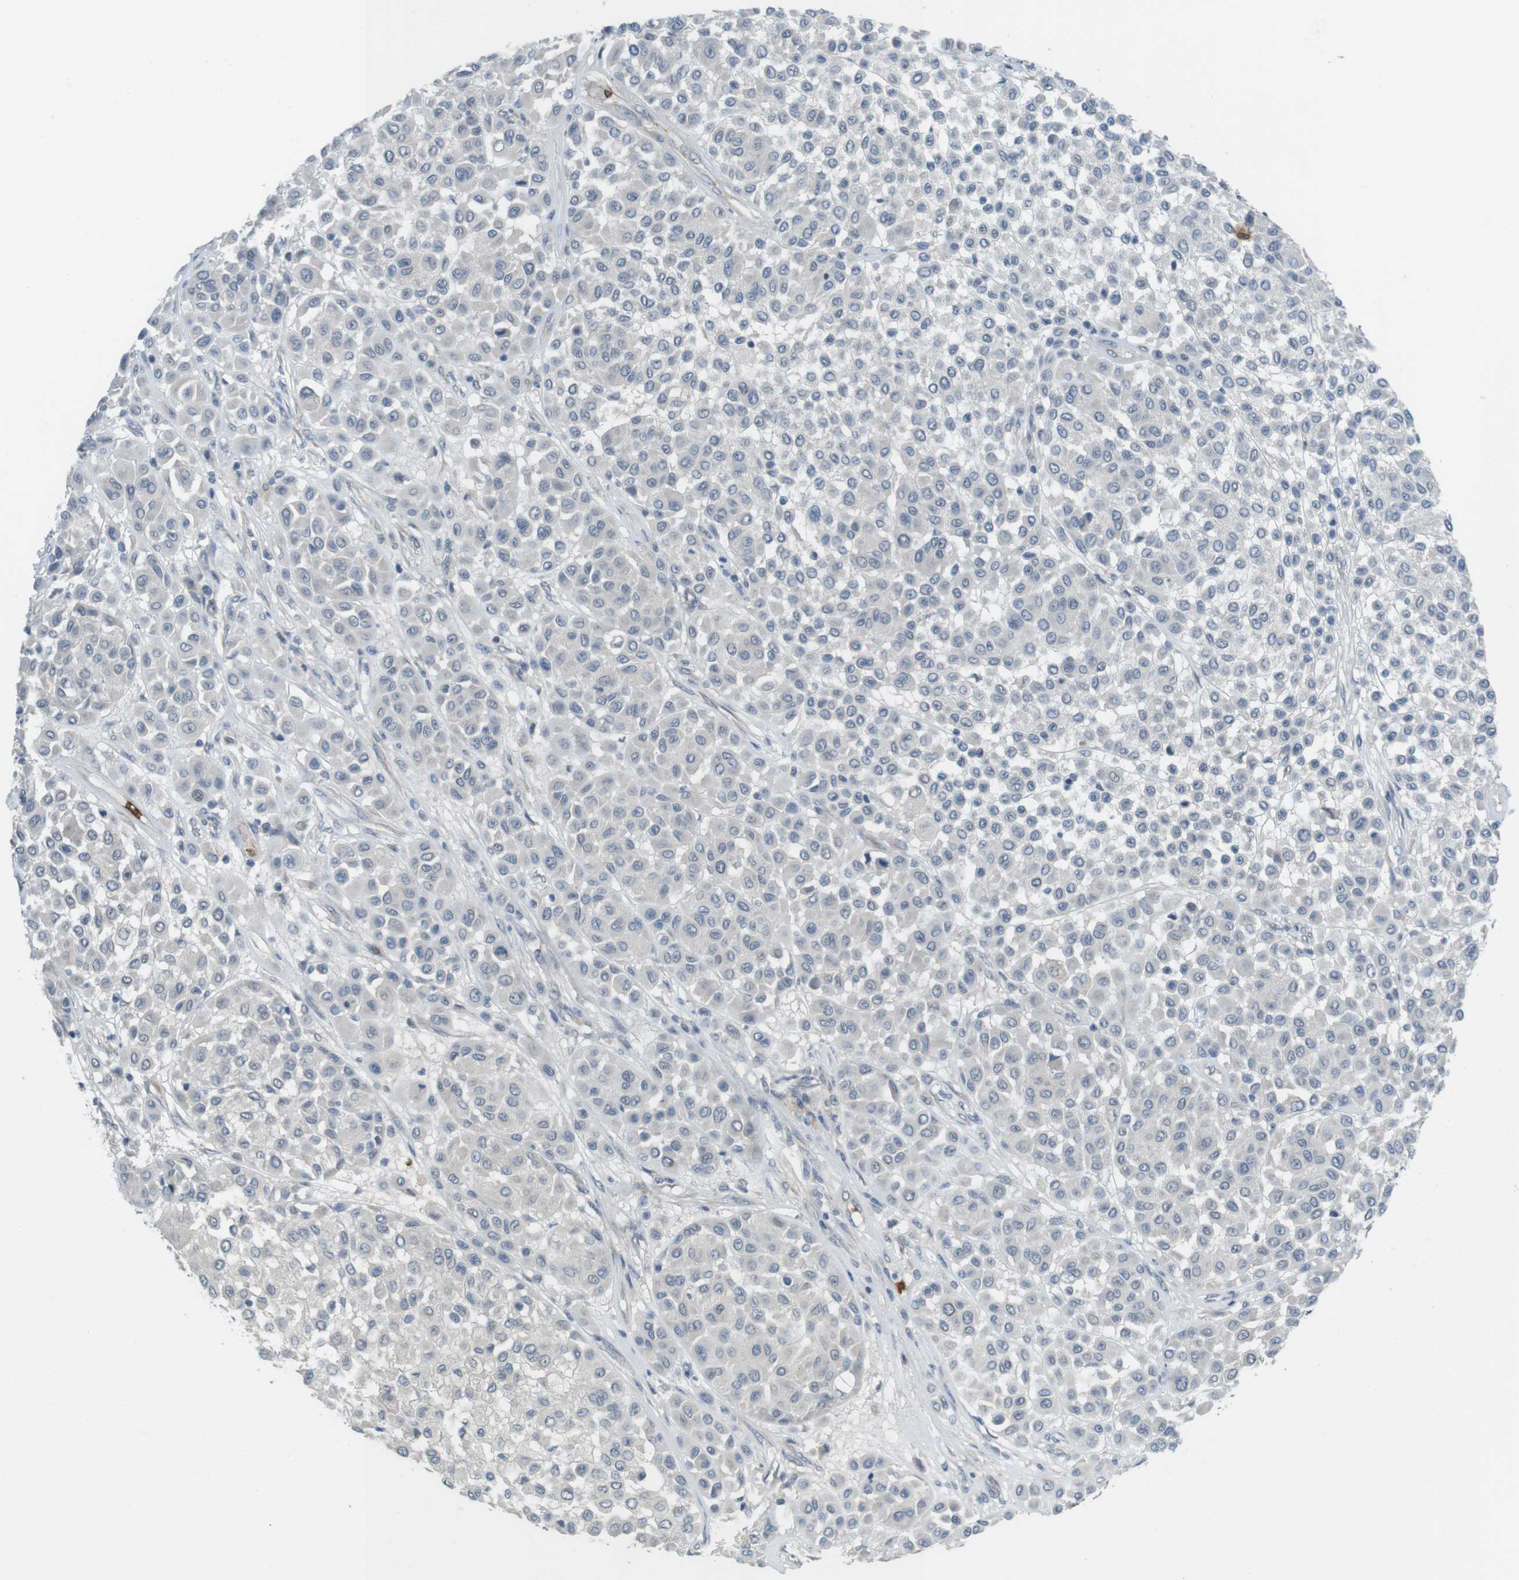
{"staining": {"intensity": "negative", "quantity": "none", "location": "none"}, "tissue": "melanoma", "cell_type": "Tumor cells", "image_type": "cancer", "snomed": [{"axis": "morphology", "description": "Malignant melanoma, Metastatic site"}, {"axis": "topography", "description": "Soft tissue"}], "caption": "IHC image of neoplastic tissue: human melanoma stained with DAB exhibits no significant protein positivity in tumor cells.", "gene": "GYPA", "patient": {"sex": "male", "age": 41}}